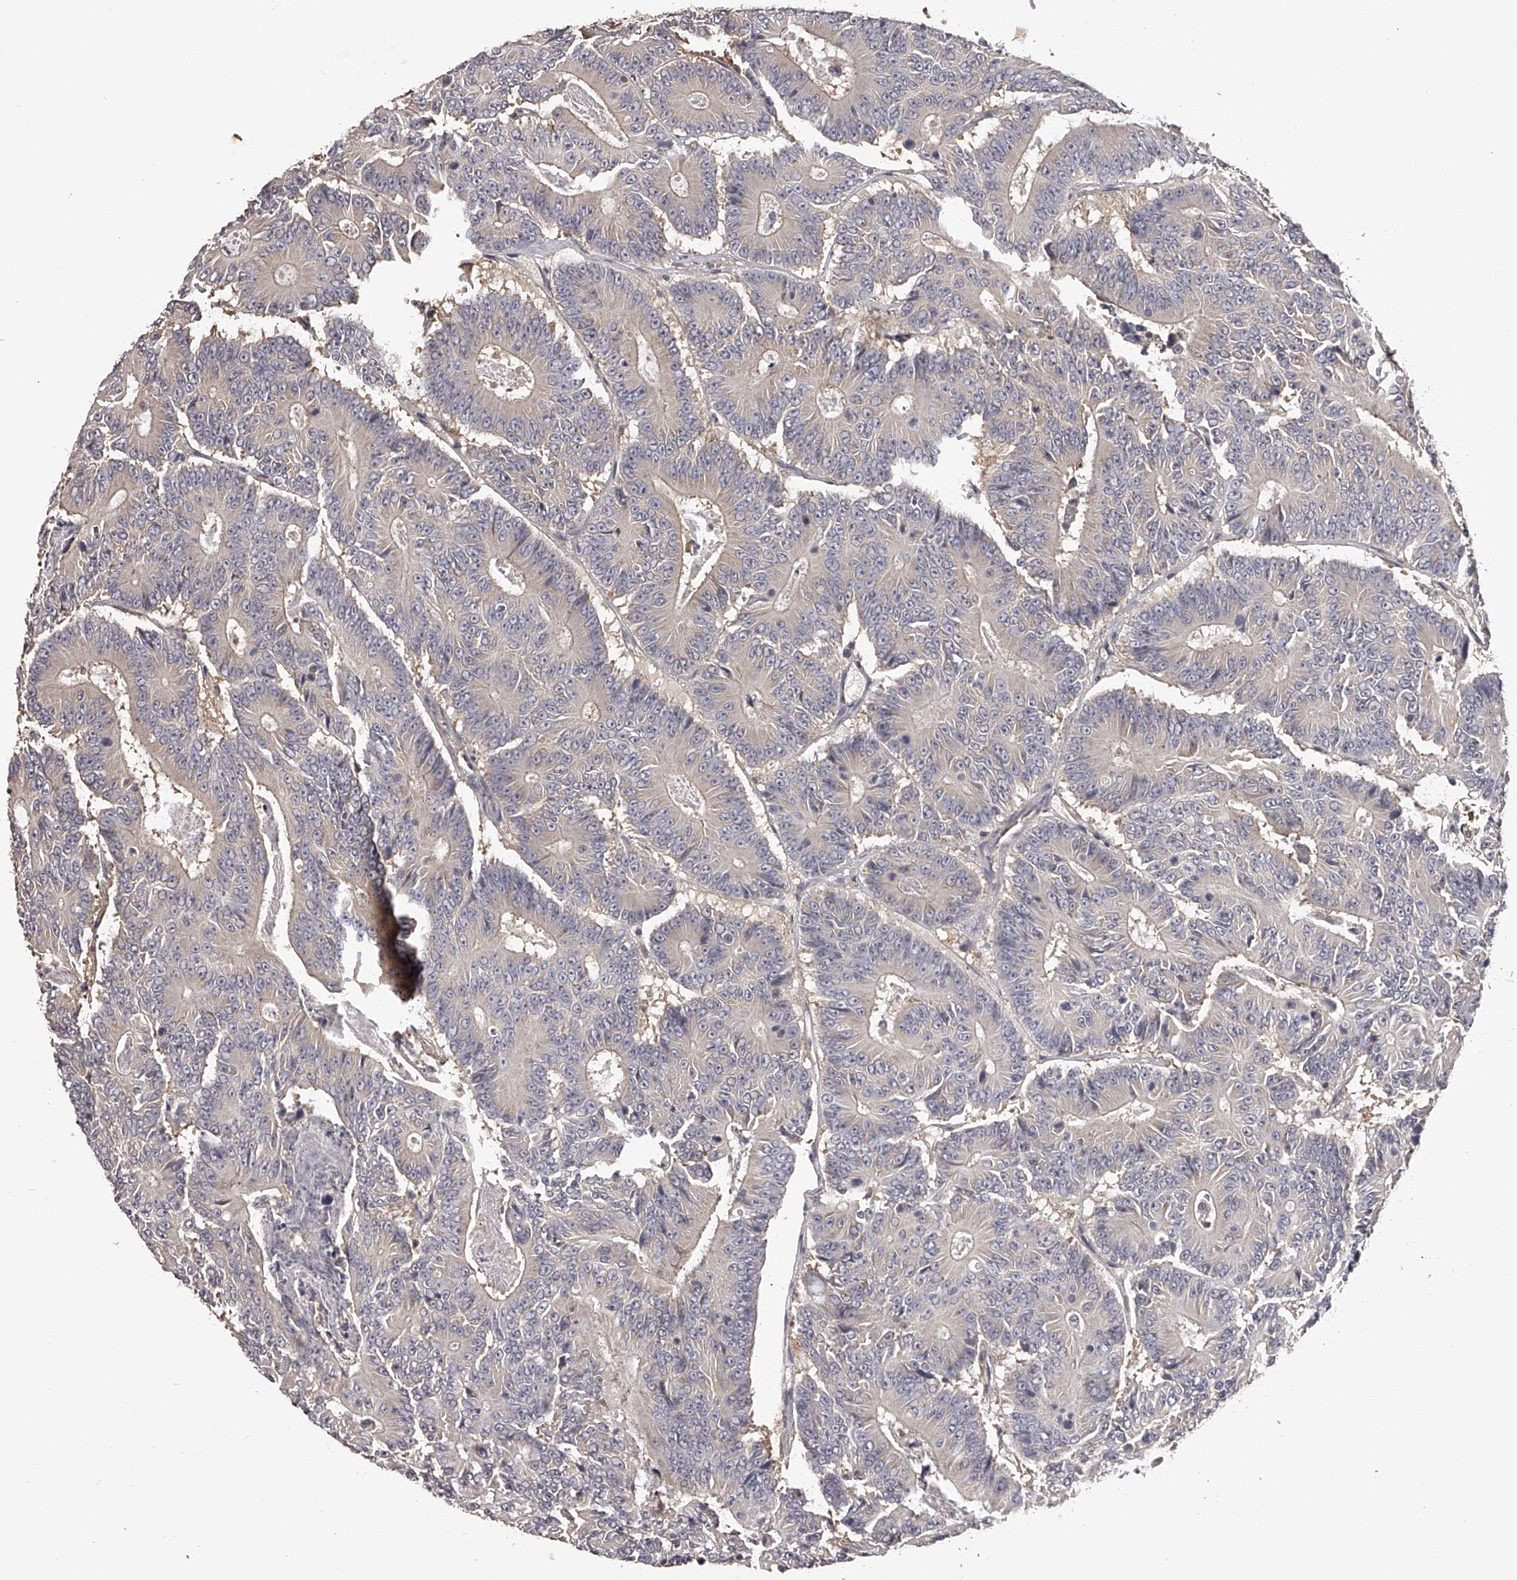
{"staining": {"intensity": "negative", "quantity": "none", "location": "none"}, "tissue": "colorectal cancer", "cell_type": "Tumor cells", "image_type": "cancer", "snomed": [{"axis": "morphology", "description": "Adenocarcinoma, NOS"}, {"axis": "topography", "description": "Colon"}], "caption": "Protein analysis of colorectal cancer reveals no significant staining in tumor cells.", "gene": "TNN", "patient": {"sex": "male", "age": 83}}